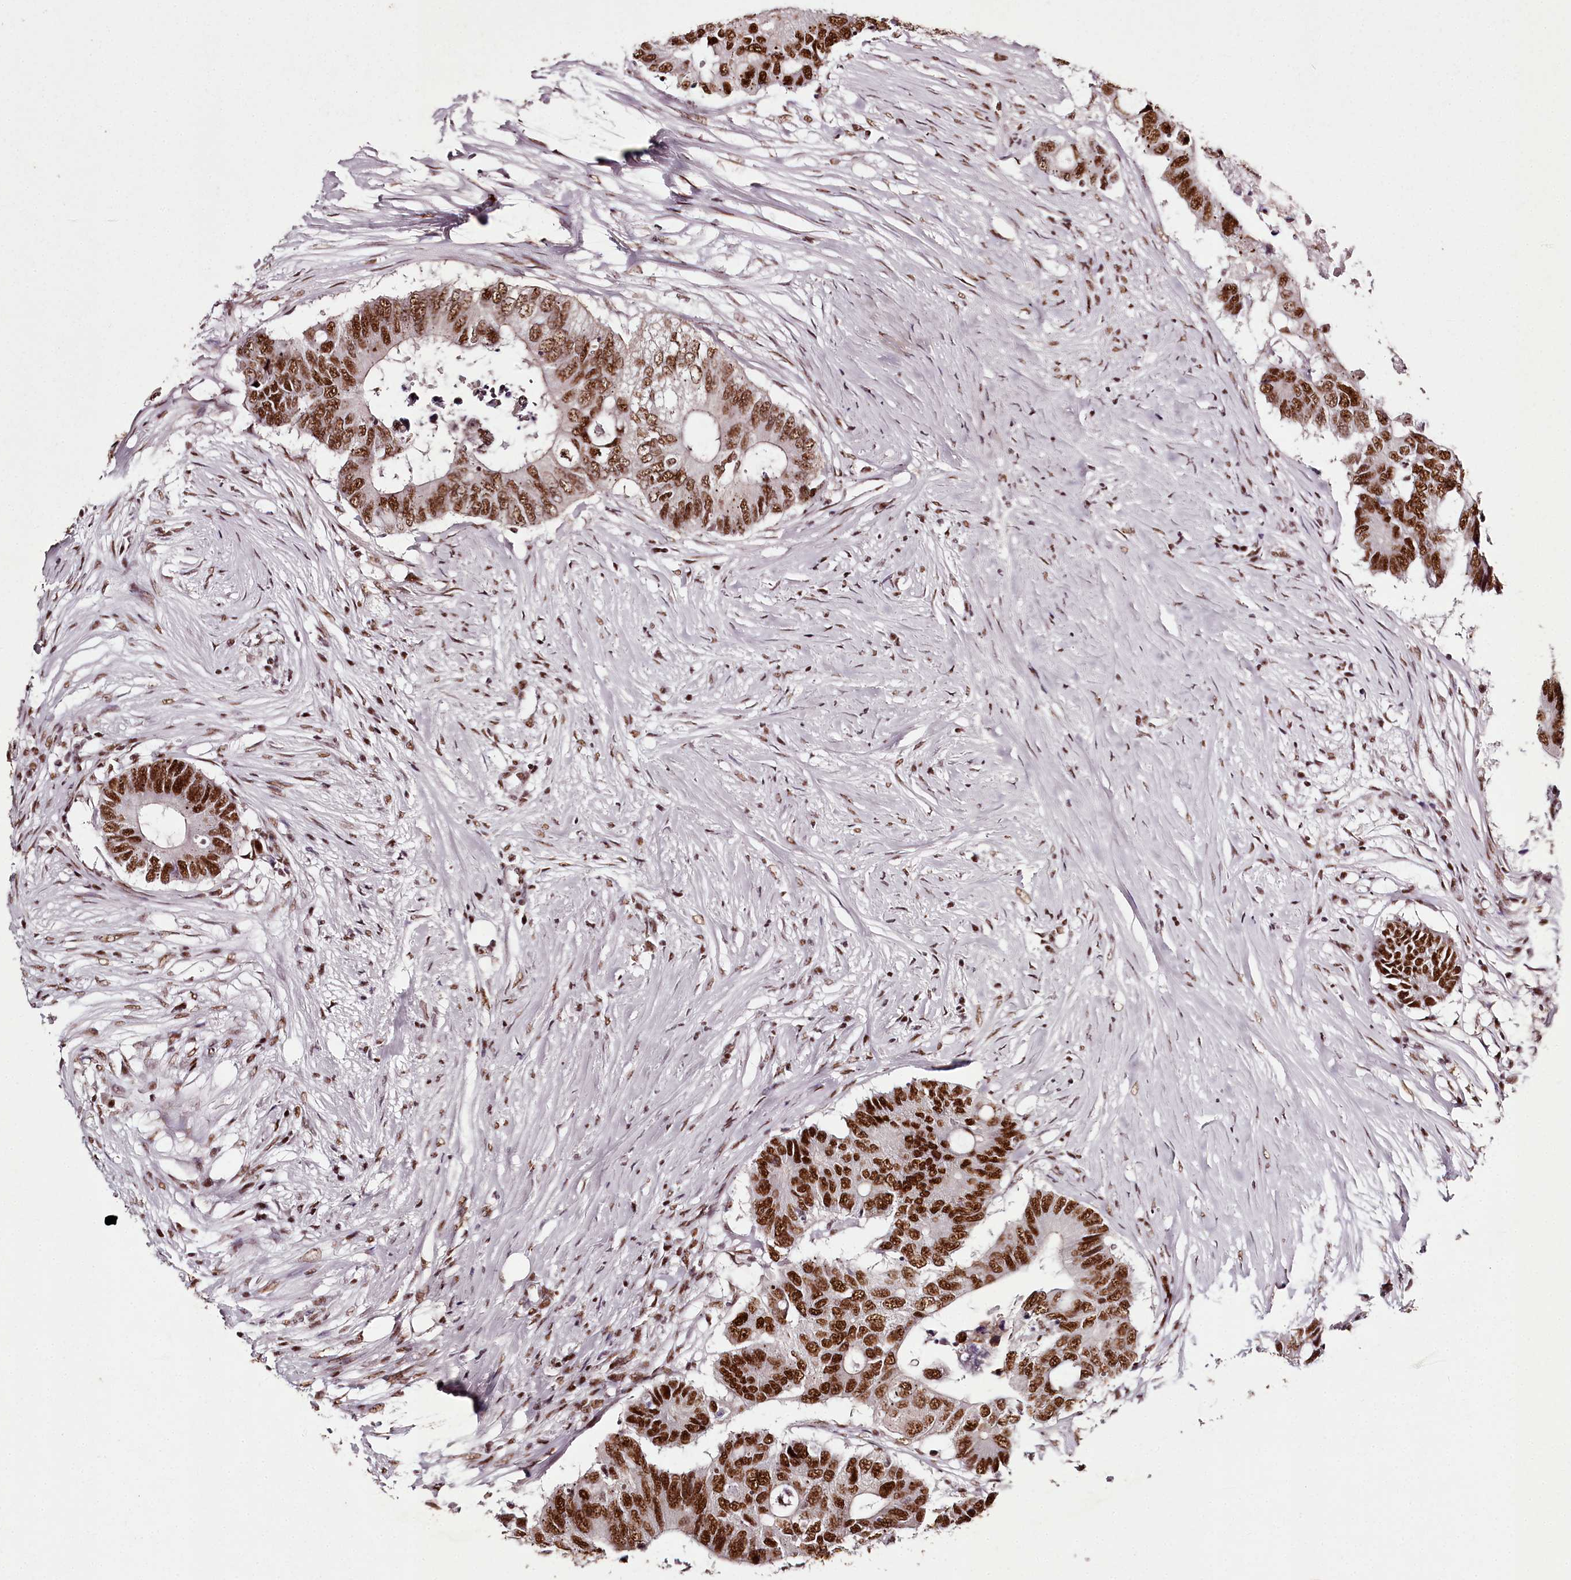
{"staining": {"intensity": "strong", "quantity": ">75%", "location": "nuclear"}, "tissue": "colorectal cancer", "cell_type": "Tumor cells", "image_type": "cancer", "snomed": [{"axis": "morphology", "description": "Adenocarcinoma, NOS"}, {"axis": "topography", "description": "Colon"}], "caption": "Brown immunohistochemical staining in human colorectal cancer exhibits strong nuclear positivity in approximately >75% of tumor cells. The staining was performed using DAB to visualize the protein expression in brown, while the nuclei were stained in blue with hematoxylin (Magnification: 20x).", "gene": "PSPC1", "patient": {"sex": "male", "age": 71}}